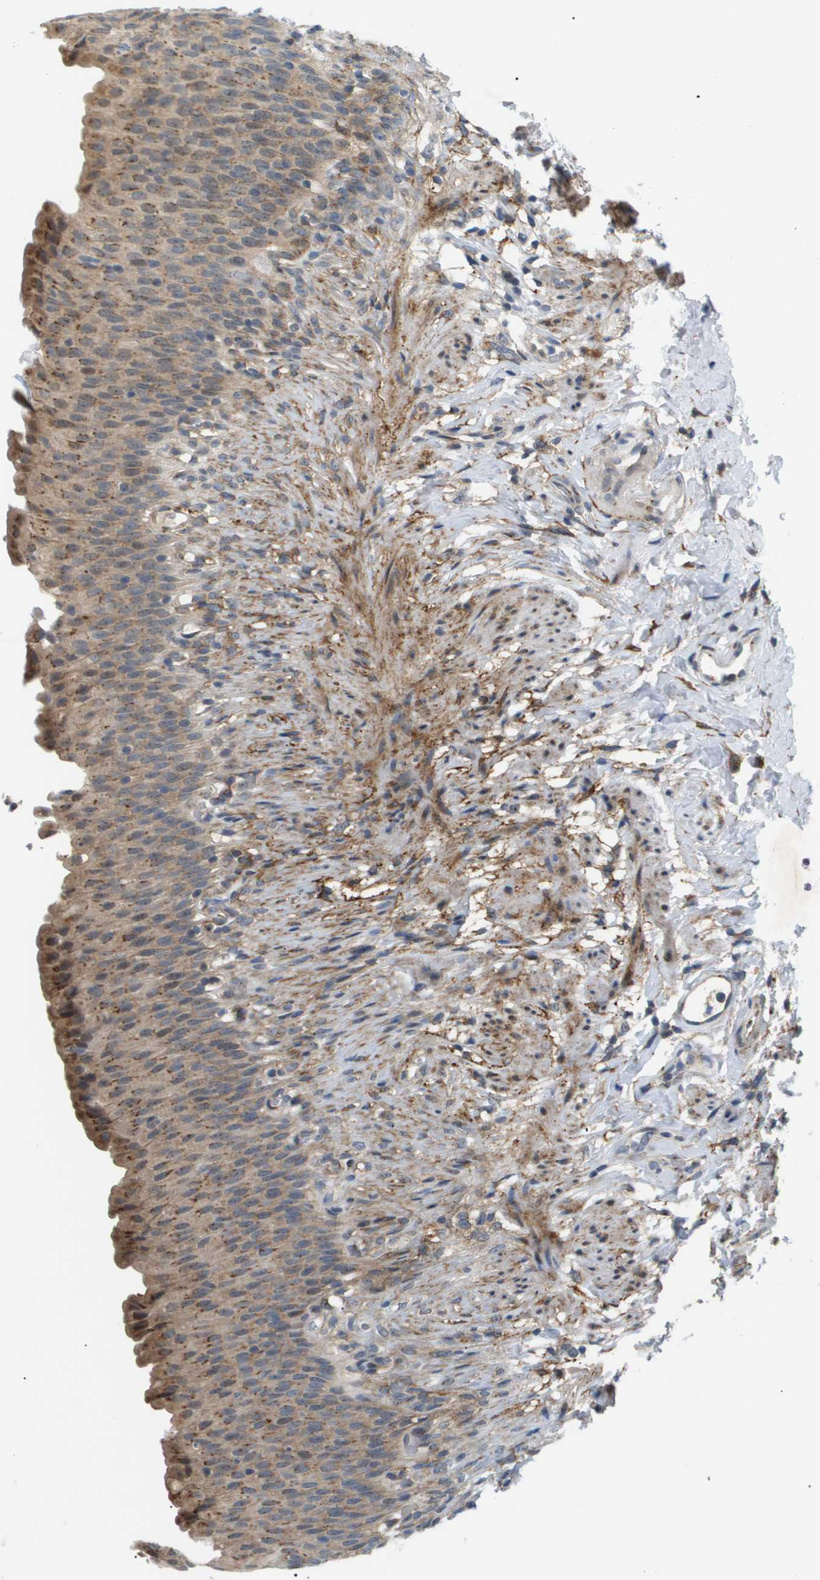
{"staining": {"intensity": "moderate", "quantity": "25%-75%", "location": "cytoplasmic/membranous"}, "tissue": "urinary bladder", "cell_type": "Urothelial cells", "image_type": "normal", "snomed": [{"axis": "morphology", "description": "Normal tissue, NOS"}, {"axis": "topography", "description": "Urinary bladder"}], "caption": "A medium amount of moderate cytoplasmic/membranous positivity is seen in about 25%-75% of urothelial cells in normal urinary bladder.", "gene": "OTUD5", "patient": {"sex": "female", "age": 79}}